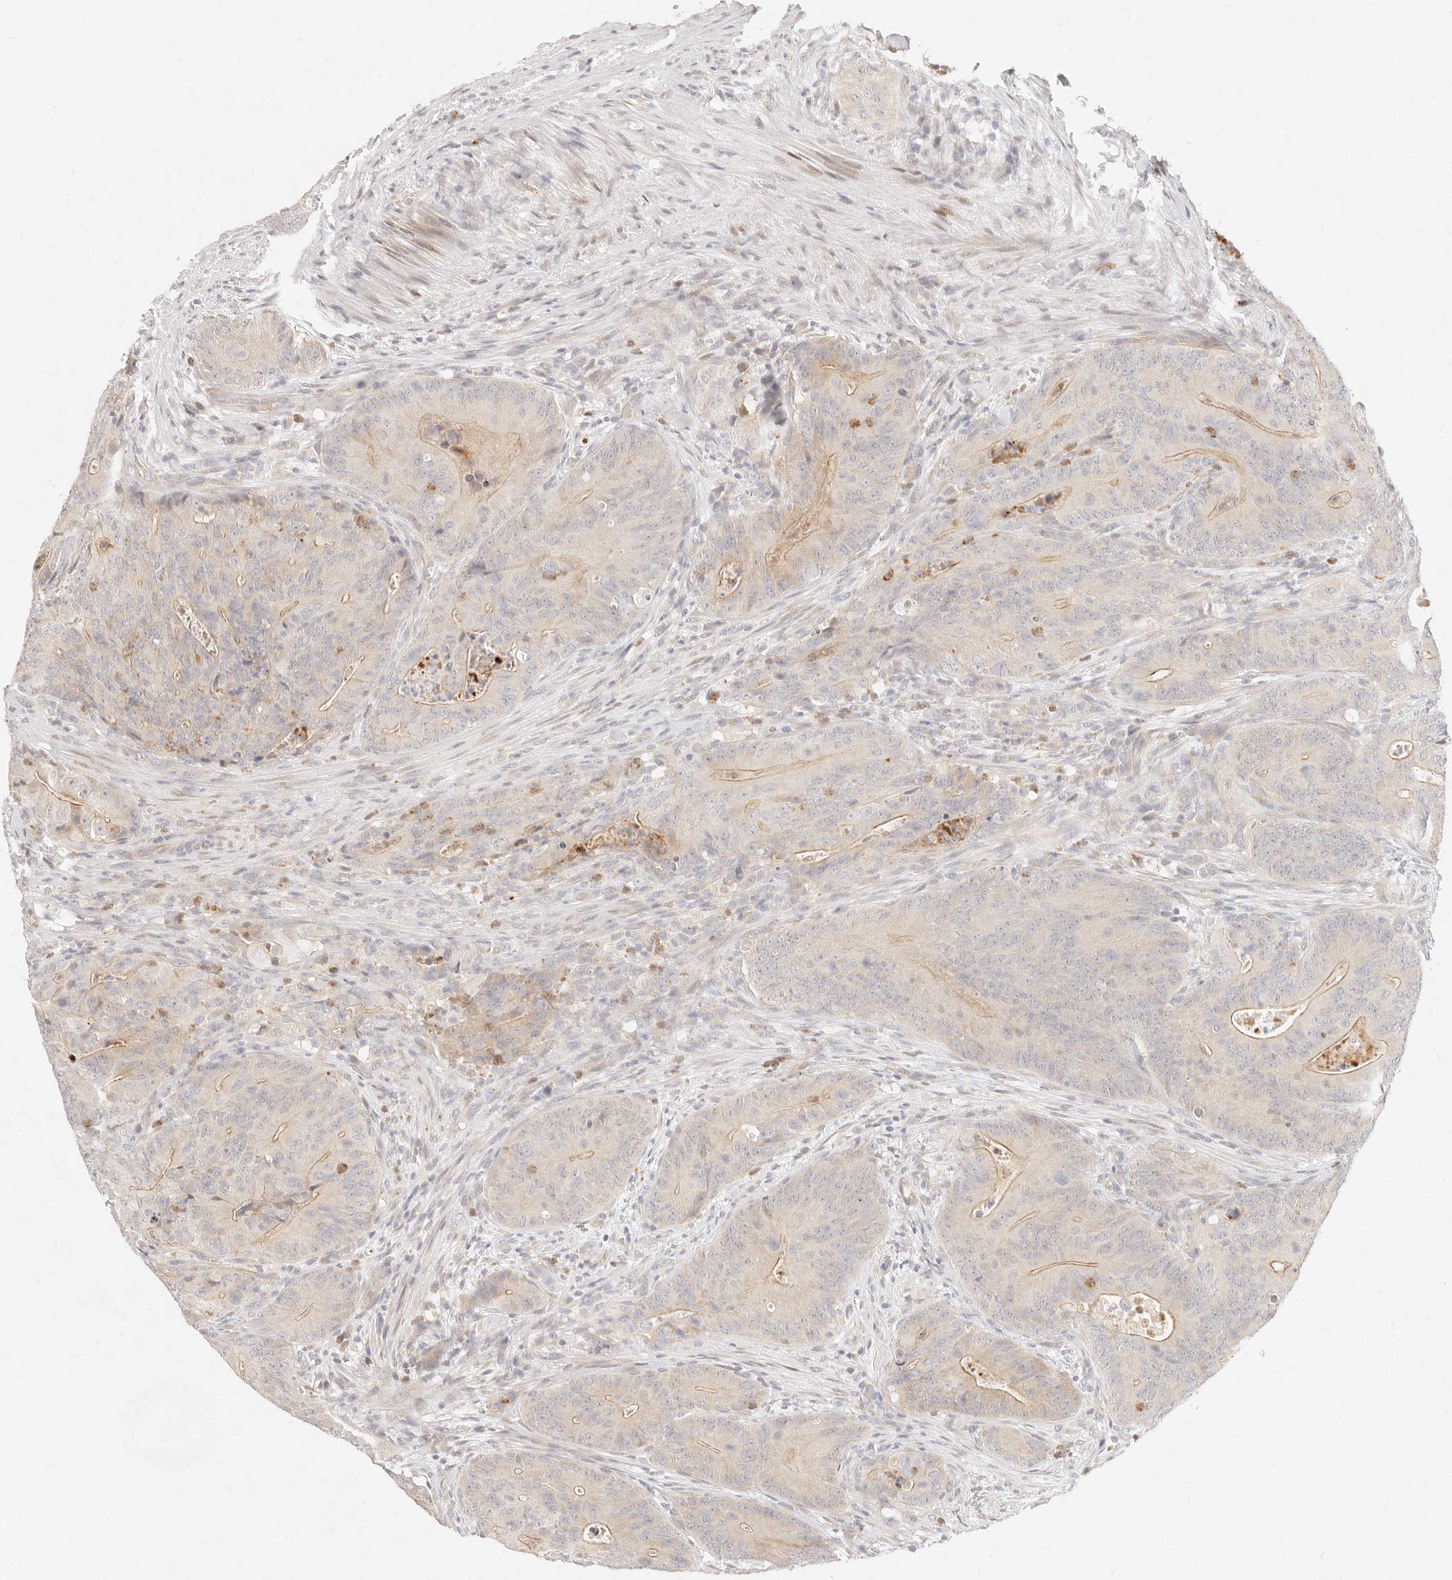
{"staining": {"intensity": "weak", "quantity": "25%-75%", "location": "cytoplasmic/membranous"}, "tissue": "colorectal cancer", "cell_type": "Tumor cells", "image_type": "cancer", "snomed": [{"axis": "morphology", "description": "Normal tissue, NOS"}, {"axis": "topography", "description": "Colon"}], "caption": "Brown immunohistochemical staining in human colorectal cancer demonstrates weak cytoplasmic/membranous expression in approximately 25%-75% of tumor cells. The staining was performed using DAB (3,3'-diaminobenzidine) to visualize the protein expression in brown, while the nuclei were stained in blue with hematoxylin (Magnification: 20x).", "gene": "ASCL3", "patient": {"sex": "female", "age": 82}}